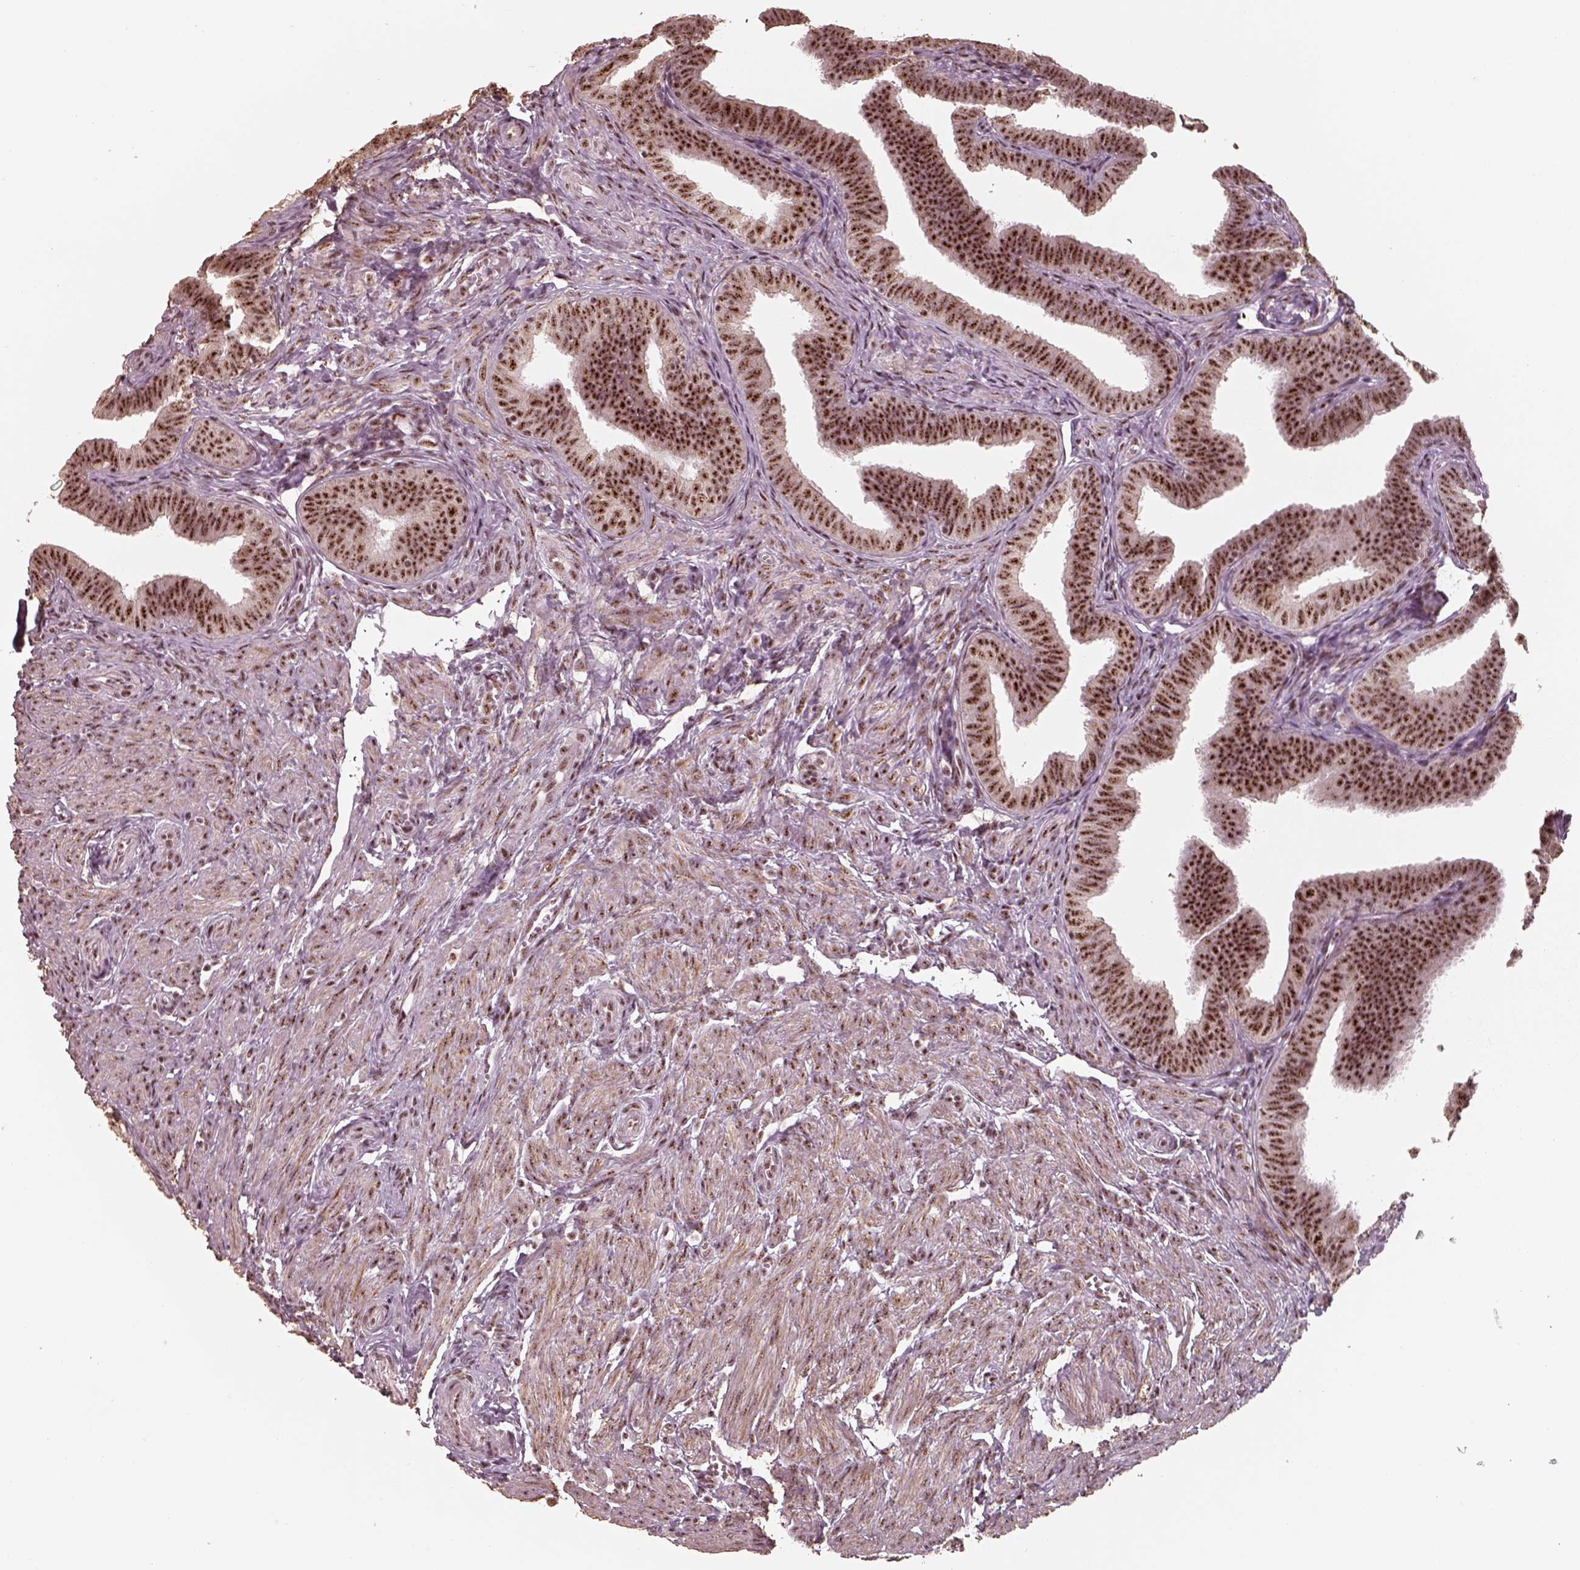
{"staining": {"intensity": "strong", "quantity": ">75%", "location": "nuclear"}, "tissue": "fallopian tube", "cell_type": "Glandular cells", "image_type": "normal", "snomed": [{"axis": "morphology", "description": "Normal tissue, NOS"}, {"axis": "topography", "description": "Fallopian tube"}], "caption": "Protein staining of unremarkable fallopian tube demonstrates strong nuclear expression in approximately >75% of glandular cells.", "gene": "ATXN7L3", "patient": {"sex": "female", "age": 25}}